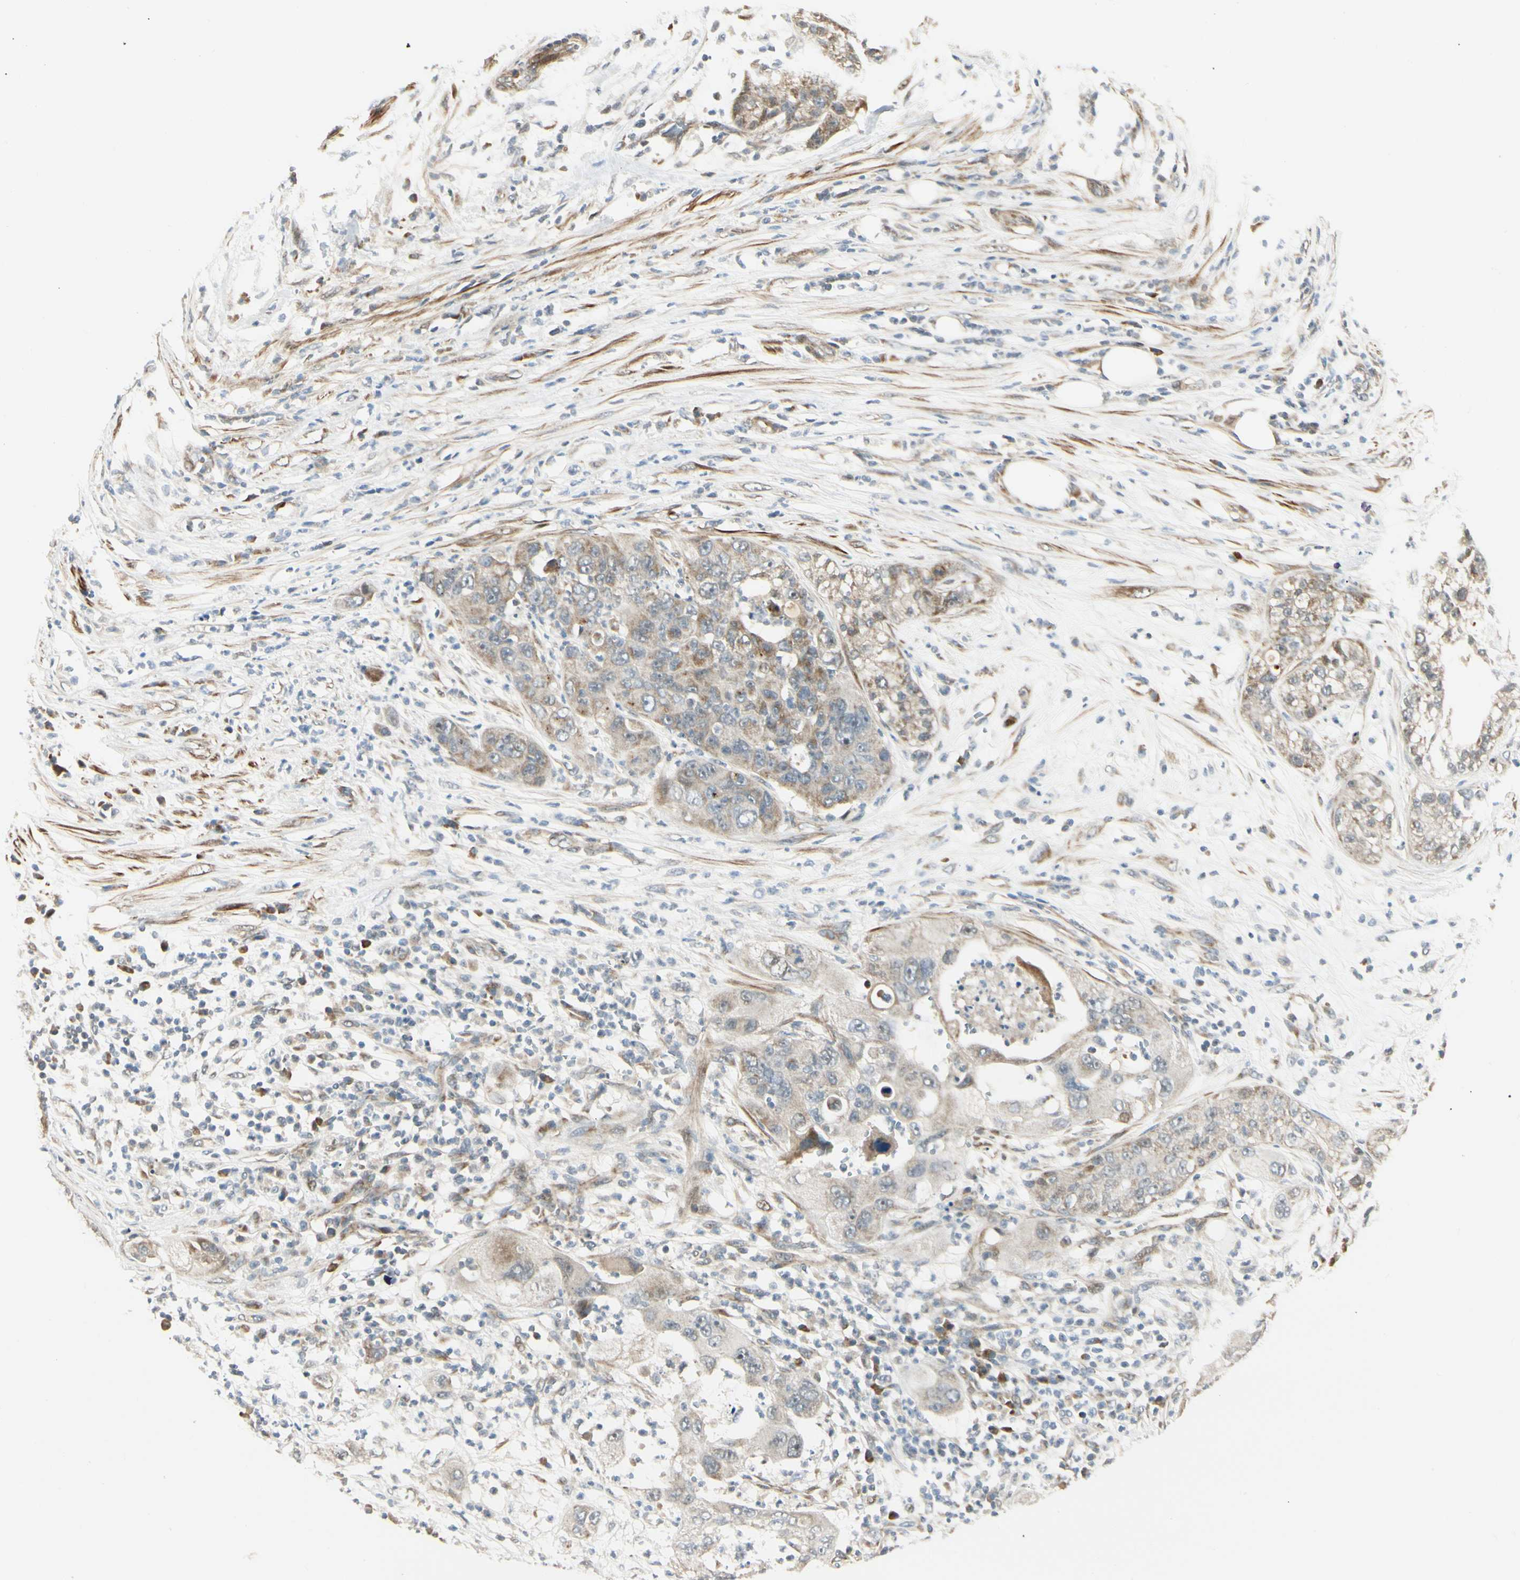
{"staining": {"intensity": "weak", "quantity": ">75%", "location": "cytoplasmic/membranous"}, "tissue": "pancreatic cancer", "cell_type": "Tumor cells", "image_type": "cancer", "snomed": [{"axis": "morphology", "description": "Adenocarcinoma, NOS"}, {"axis": "topography", "description": "Pancreas"}], "caption": "There is low levels of weak cytoplasmic/membranous staining in tumor cells of pancreatic cancer (adenocarcinoma), as demonstrated by immunohistochemical staining (brown color).", "gene": "P4HA3", "patient": {"sex": "female", "age": 78}}